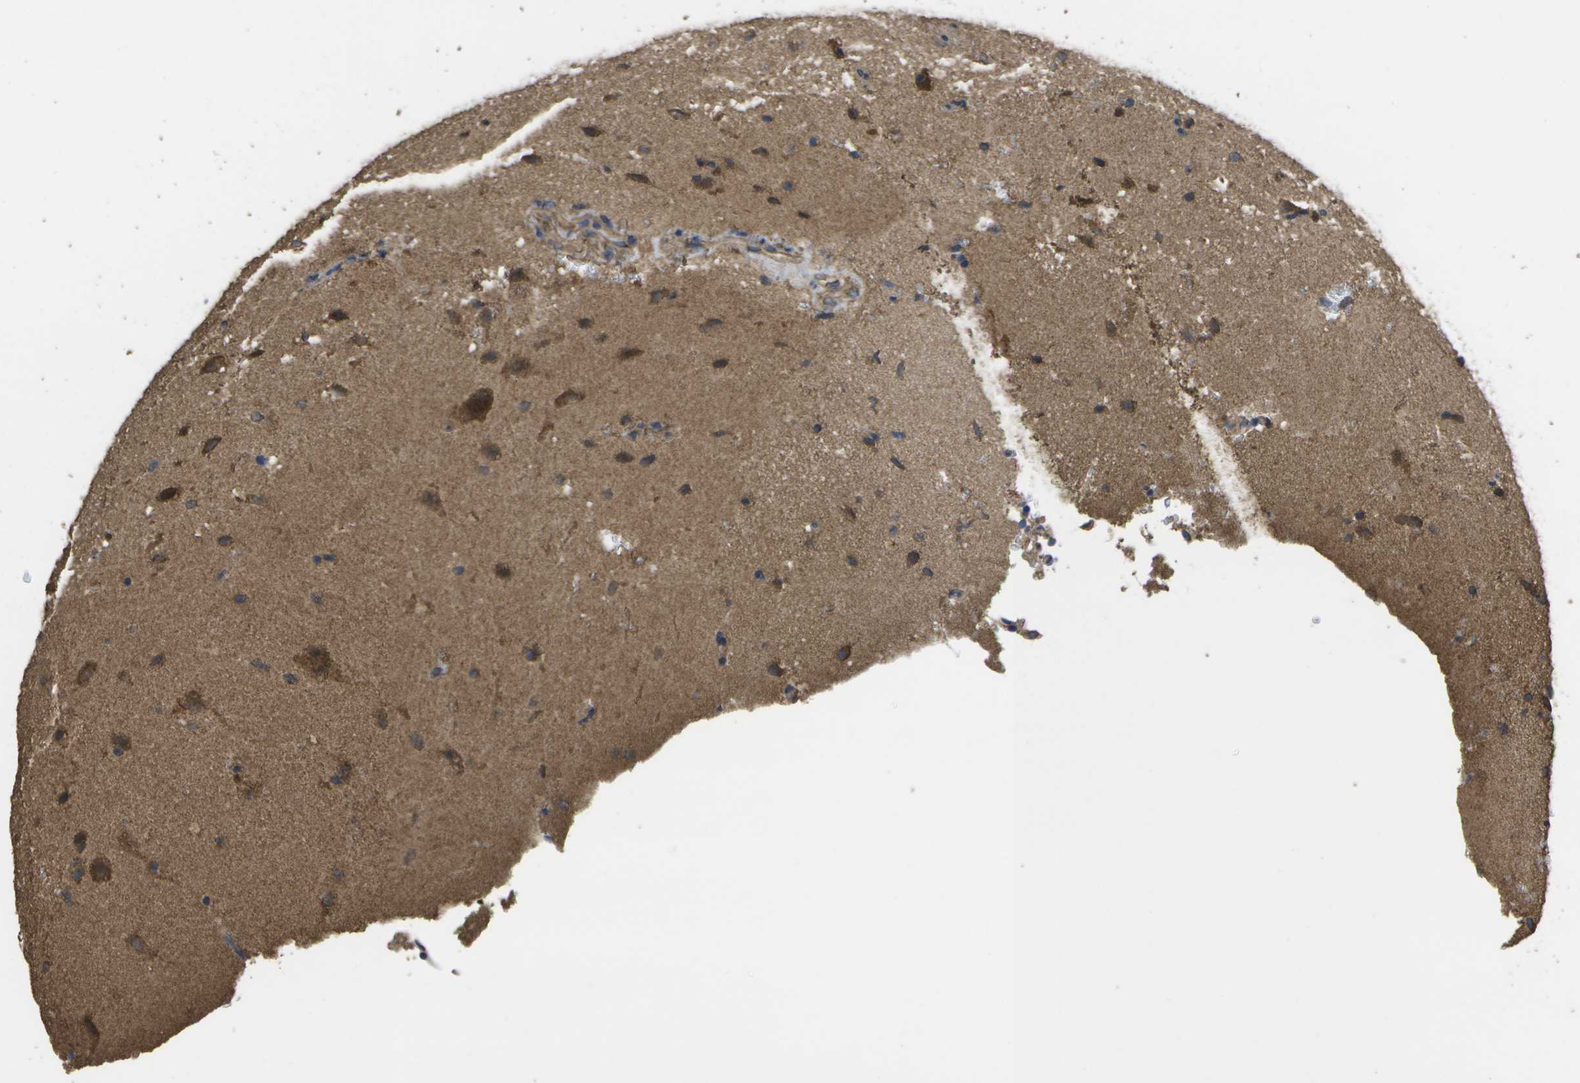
{"staining": {"intensity": "moderate", "quantity": ">75%", "location": "cytoplasmic/membranous"}, "tissue": "glioma", "cell_type": "Tumor cells", "image_type": "cancer", "snomed": [{"axis": "morphology", "description": "Glioma, malignant, Low grade"}, {"axis": "topography", "description": "Cerebral cortex"}], "caption": "Human glioma stained with a brown dye shows moderate cytoplasmic/membranous positive staining in about >75% of tumor cells.", "gene": "SACS", "patient": {"sex": "female", "age": 47}}